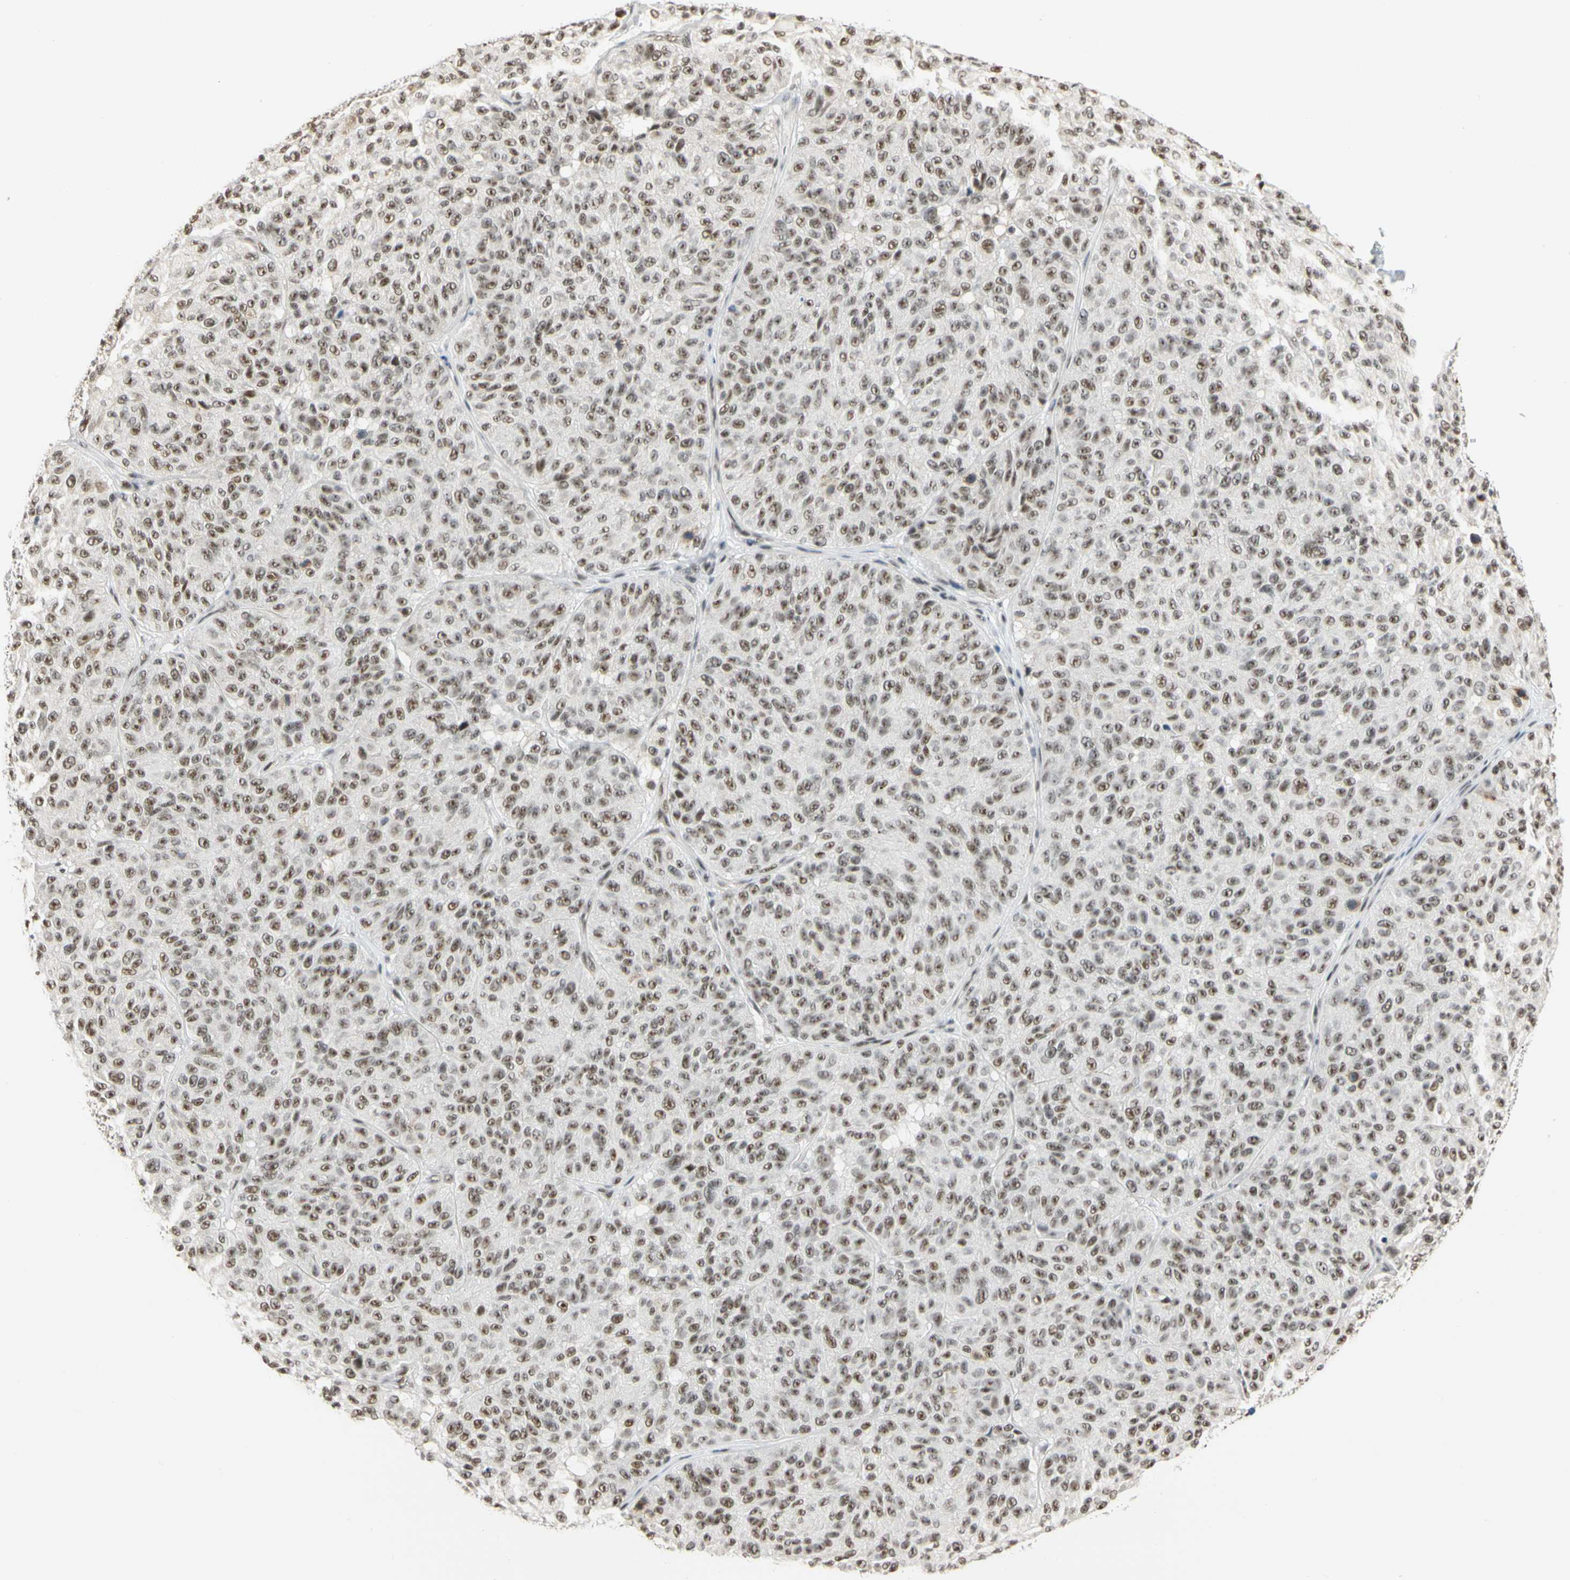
{"staining": {"intensity": "moderate", "quantity": ">75%", "location": "nuclear"}, "tissue": "melanoma", "cell_type": "Tumor cells", "image_type": "cancer", "snomed": [{"axis": "morphology", "description": "Malignant melanoma, NOS"}, {"axis": "topography", "description": "Skin"}], "caption": "DAB (3,3'-diaminobenzidine) immunohistochemical staining of malignant melanoma demonstrates moderate nuclear protein staining in approximately >75% of tumor cells.", "gene": "ZSCAN16", "patient": {"sex": "female", "age": 46}}